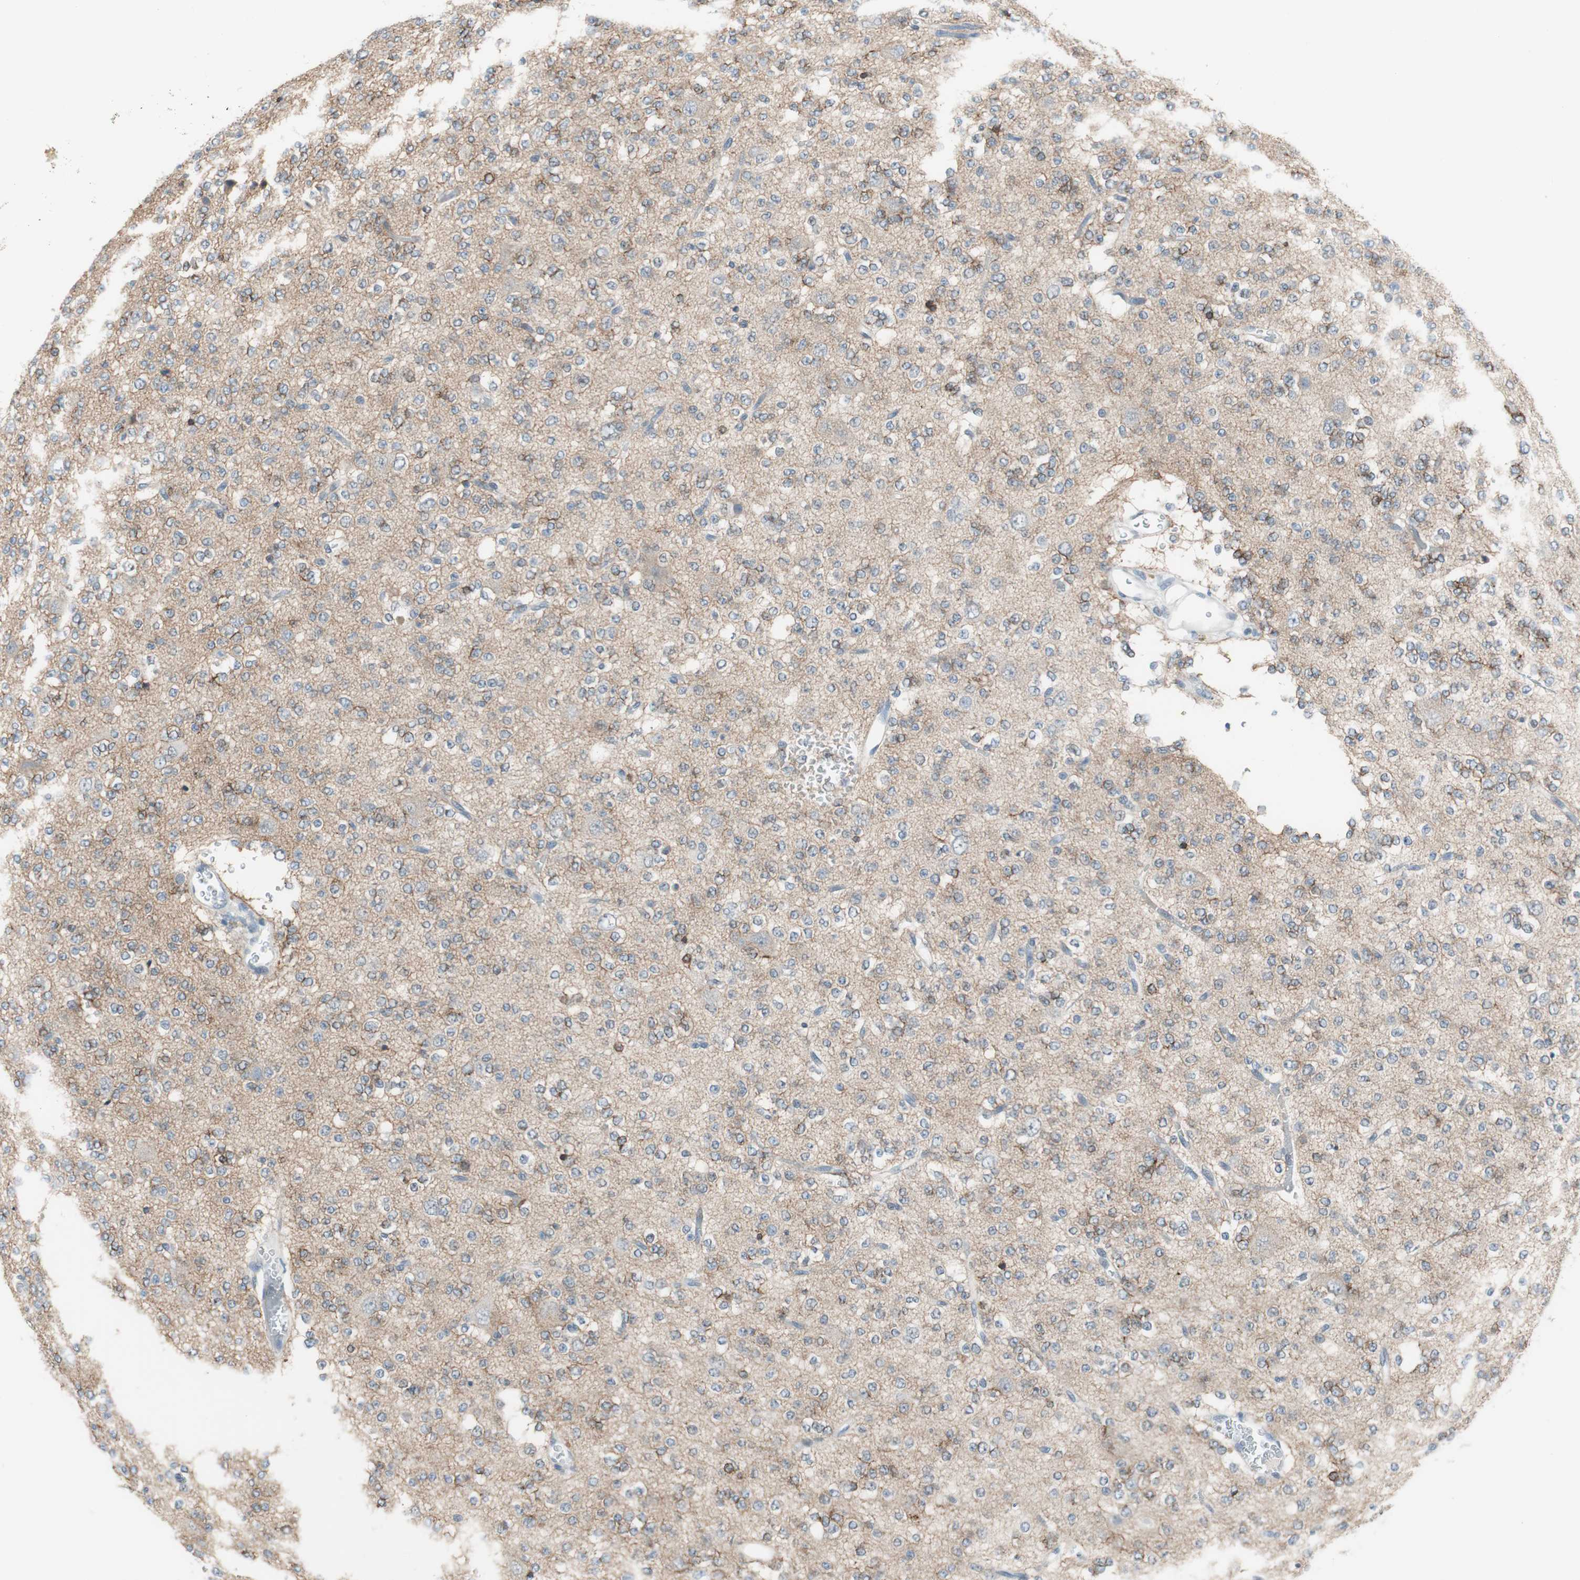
{"staining": {"intensity": "moderate", "quantity": "25%-75%", "location": "cytoplasmic/membranous"}, "tissue": "glioma", "cell_type": "Tumor cells", "image_type": "cancer", "snomed": [{"axis": "morphology", "description": "Glioma, malignant, Low grade"}, {"axis": "topography", "description": "Brain"}], "caption": "A brown stain highlights moderate cytoplasmic/membranous staining of a protein in human glioma tumor cells.", "gene": "GRHL1", "patient": {"sex": "male", "age": 38}}